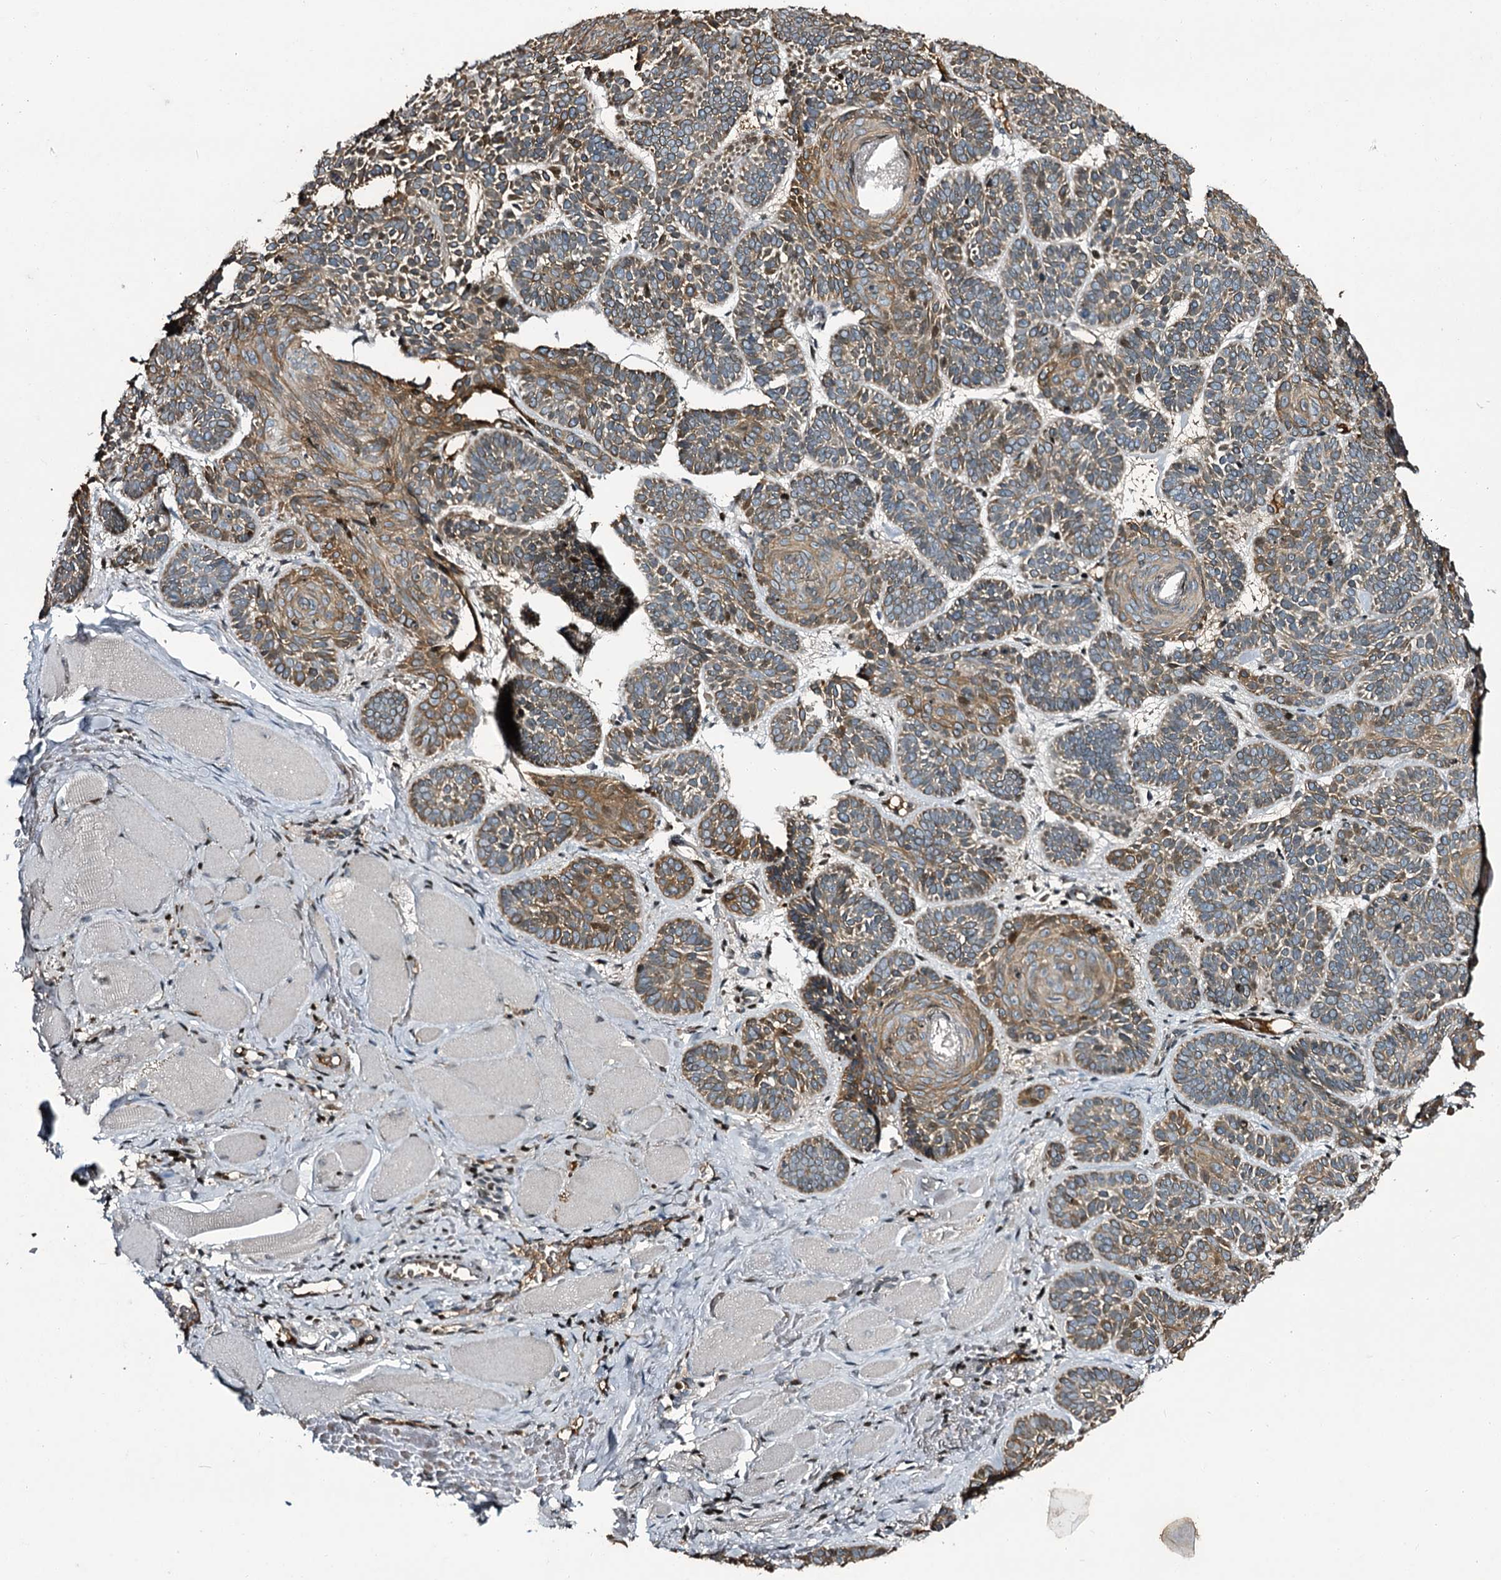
{"staining": {"intensity": "moderate", "quantity": ">75%", "location": "cytoplasmic/membranous"}, "tissue": "skin cancer", "cell_type": "Tumor cells", "image_type": "cancer", "snomed": [{"axis": "morphology", "description": "Basal cell carcinoma"}, {"axis": "topography", "description": "Skin"}], "caption": "Skin cancer (basal cell carcinoma) was stained to show a protein in brown. There is medium levels of moderate cytoplasmic/membranous positivity in about >75% of tumor cells.", "gene": "ITFG2", "patient": {"sex": "male", "age": 85}}